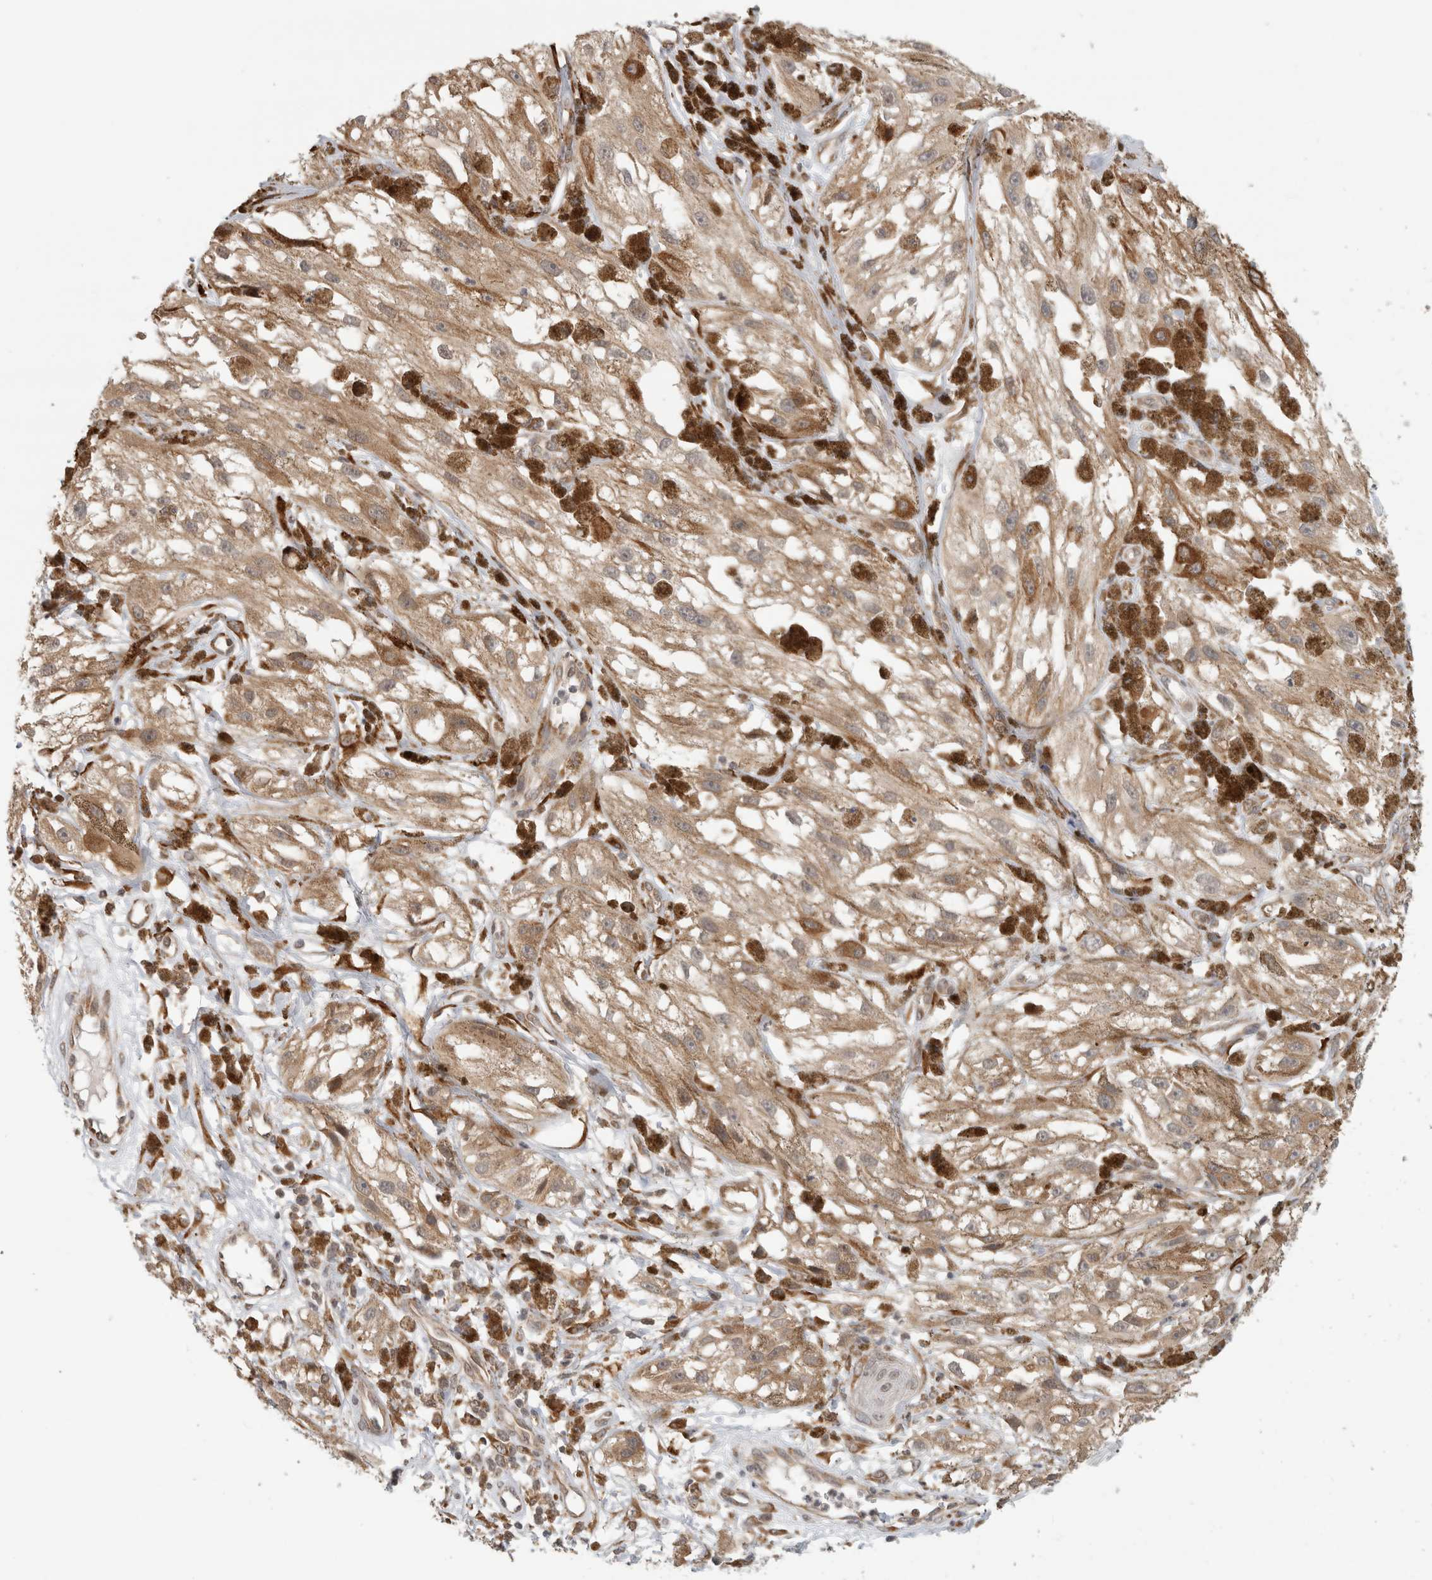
{"staining": {"intensity": "weak", "quantity": ">75%", "location": "cytoplasmic/membranous"}, "tissue": "melanoma", "cell_type": "Tumor cells", "image_type": "cancer", "snomed": [{"axis": "morphology", "description": "Malignant melanoma, NOS"}, {"axis": "topography", "description": "Skin"}], "caption": "Brown immunohistochemical staining in human malignant melanoma shows weak cytoplasmic/membranous staining in approximately >75% of tumor cells.", "gene": "MS4A7", "patient": {"sex": "male", "age": 88}}